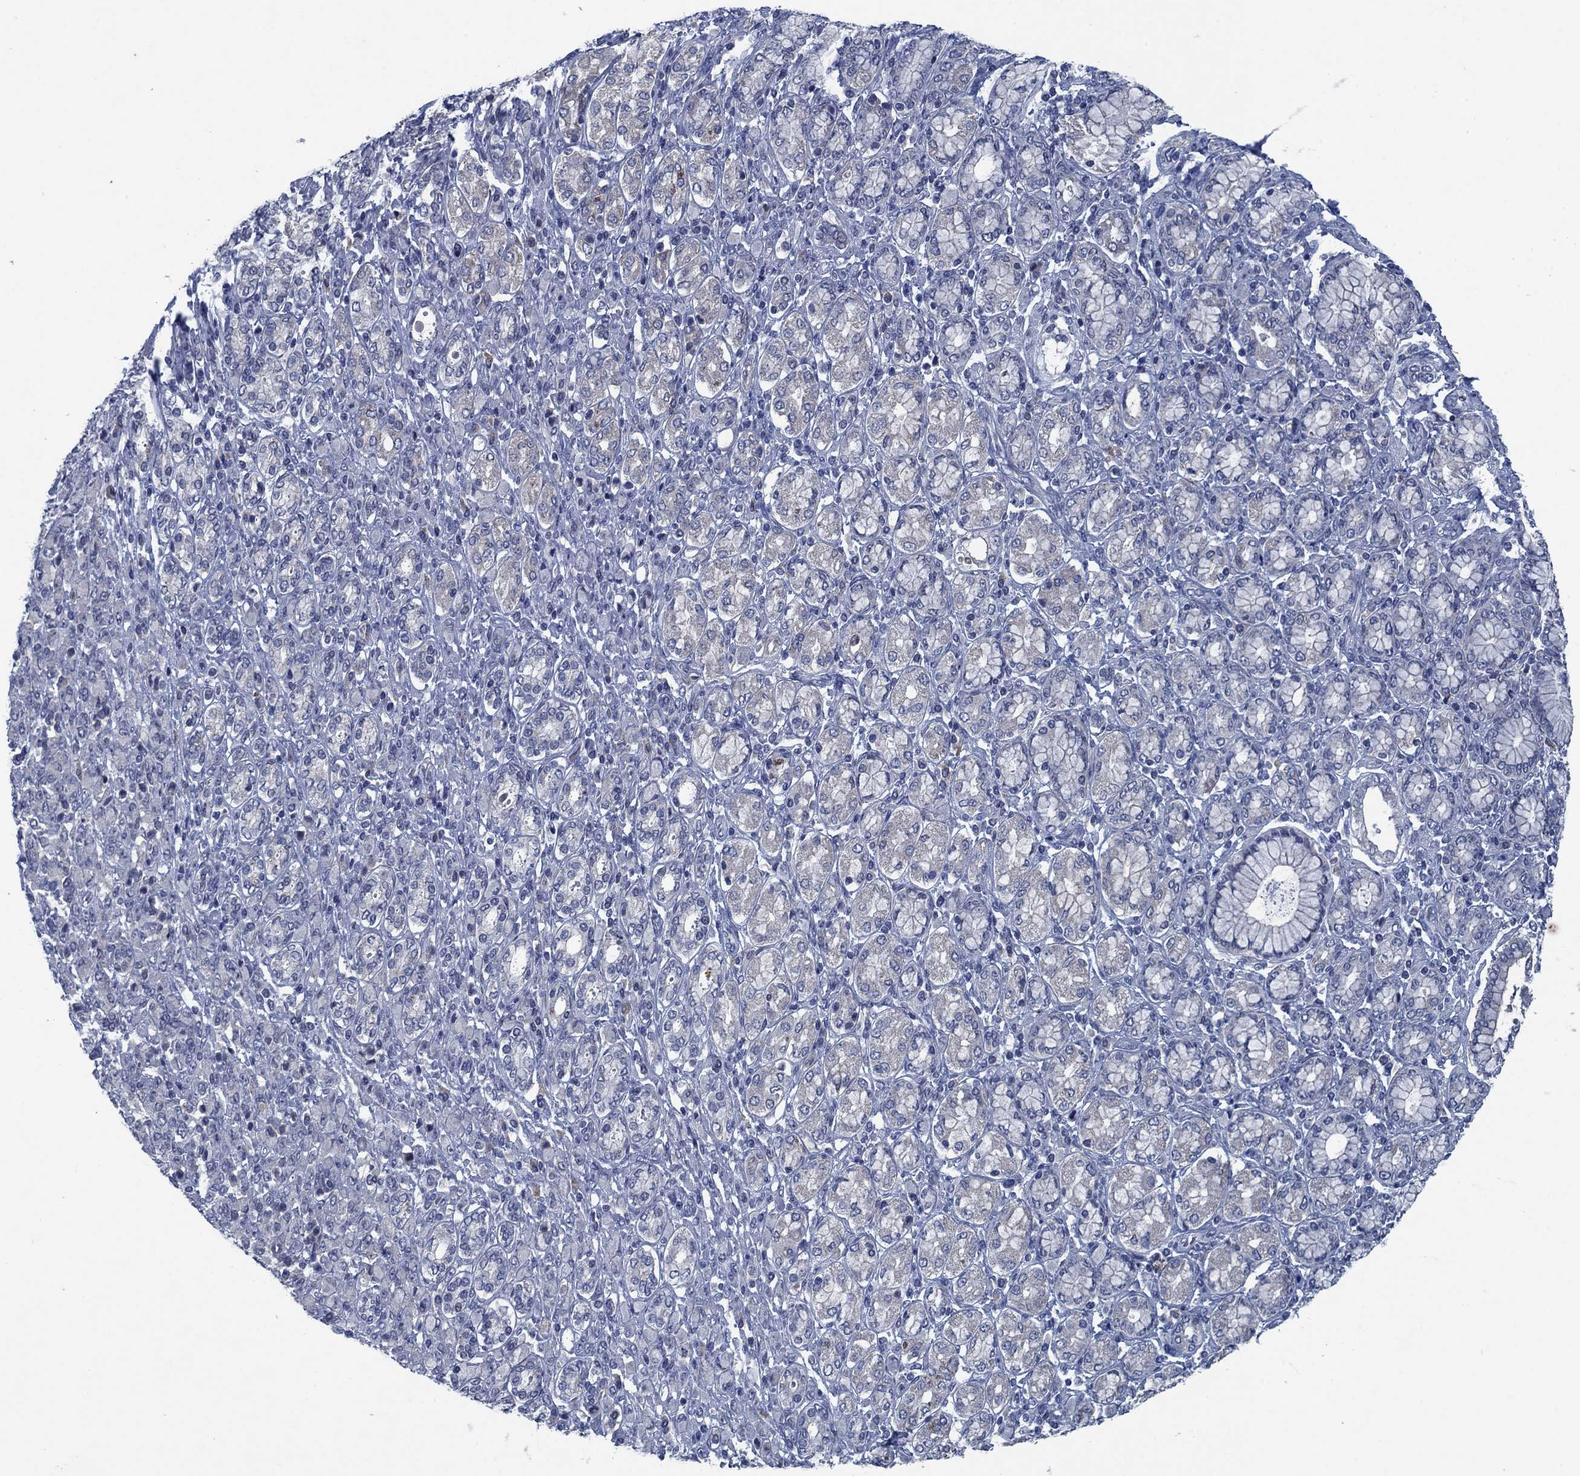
{"staining": {"intensity": "negative", "quantity": "none", "location": "none"}, "tissue": "stomach cancer", "cell_type": "Tumor cells", "image_type": "cancer", "snomed": [{"axis": "morphology", "description": "Normal tissue, NOS"}, {"axis": "morphology", "description": "Adenocarcinoma, NOS"}, {"axis": "topography", "description": "Stomach"}], "caption": "This histopathology image is of stomach cancer stained with immunohistochemistry (IHC) to label a protein in brown with the nuclei are counter-stained blue. There is no positivity in tumor cells.", "gene": "PNMA8A", "patient": {"sex": "female", "age": 79}}